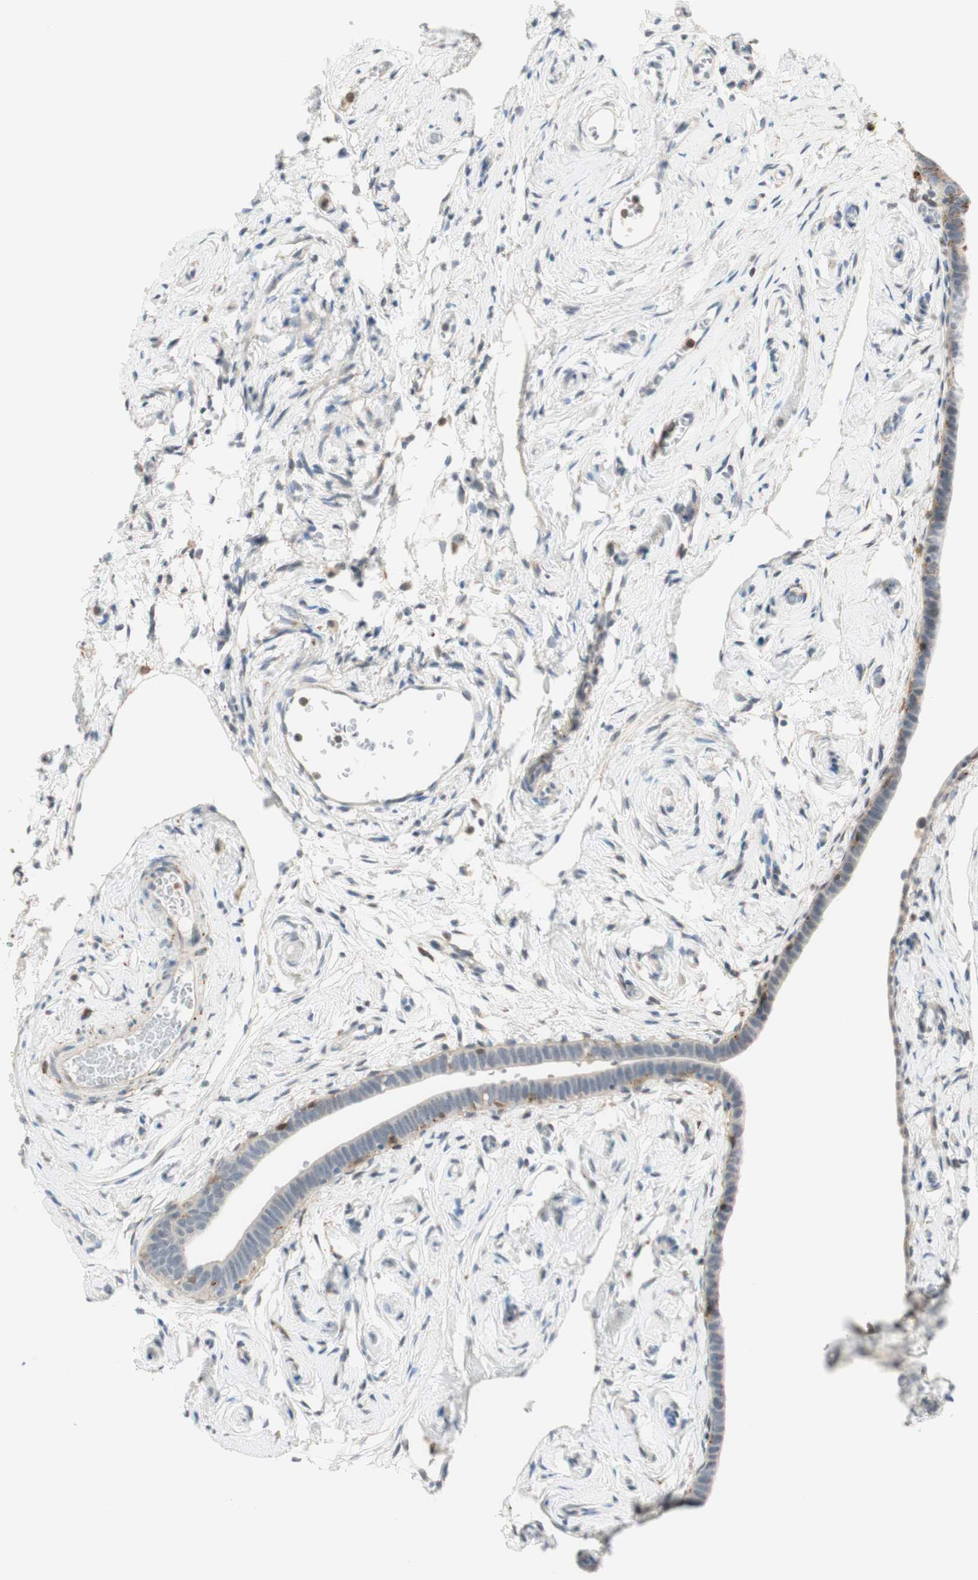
{"staining": {"intensity": "negative", "quantity": "none", "location": "none"}, "tissue": "fallopian tube", "cell_type": "Glandular cells", "image_type": "normal", "snomed": [{"axis": "morphology", "description": "Normal tissue, NOS"}, {"axis": "topography", "description": "Fallopian tube"}], "caption": "IHC of benign fallopian tube demonstrates no positivity in glandular cells. The staining is performed using DAB brown chromogen with nuclei counter-stained in using hematoxylin.", "gene": "GAPT", "patient": {"sex": "female", "age": 71}}